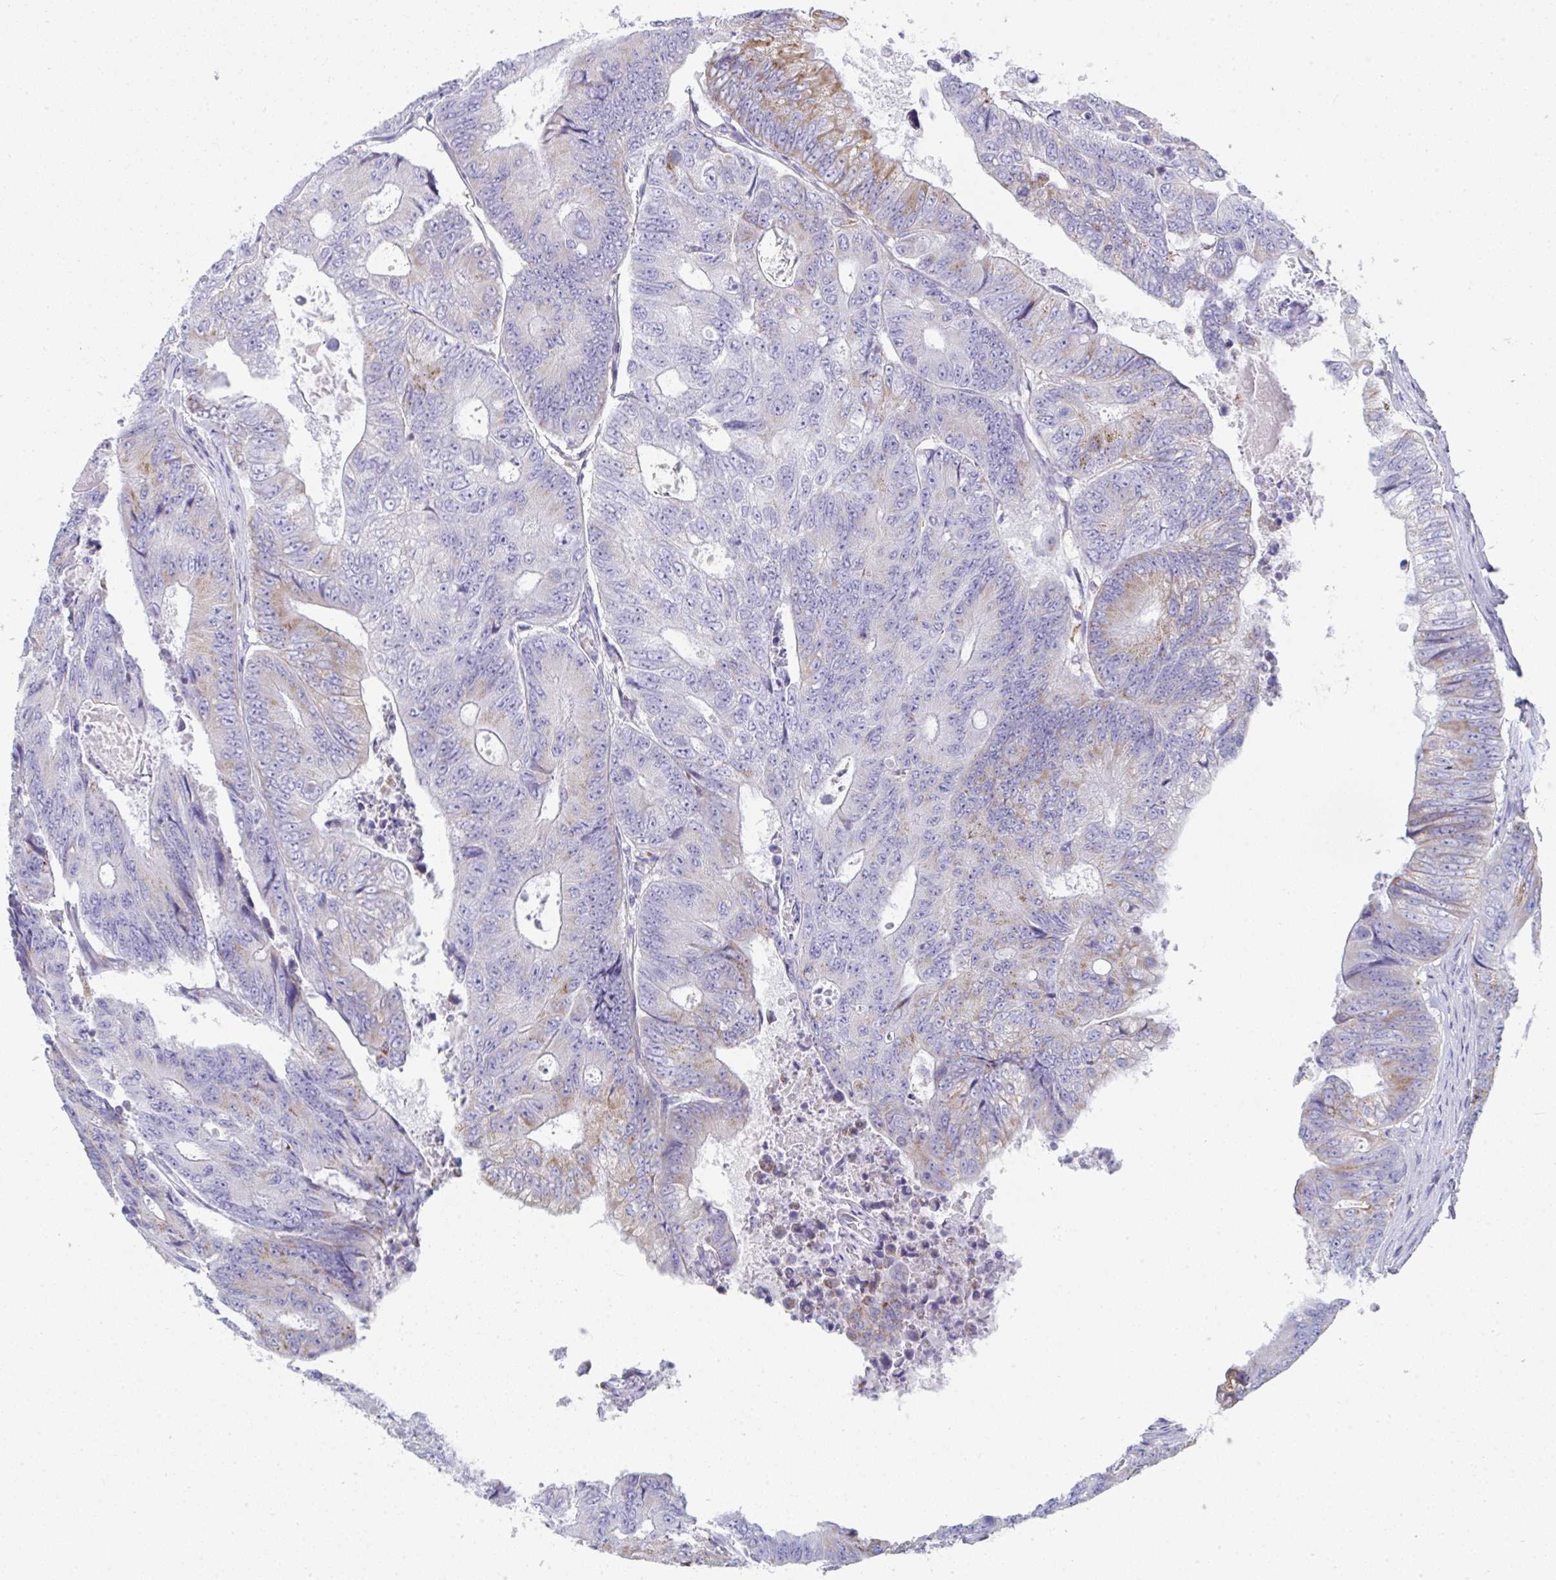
{"staining": {"intensity": "moderate", "quantity": "<25%", "location": "cytoplasmic/membranous"}, "tissue": "colorectal cancer", "cell_type": "Tumor cells", "image_type": "cancer", "snomed": [{"axis": "morphology", "description": "Adenocarcinoma, NOS"}, {"axis": "topography", "description": "Colon"}], "caption": "High-magnification brightfield microscopy of adenocarcinoma (colorectal) stained with DAB (3,3'-diaminobenzidine) (brown) and counterstained with hematoxylin (blue). tumor cells exhibit moderate cytoplasmic/membranous positivity is identified in approximately<25% of cells.", "gene": "MGAM2", "patient": {"sex": "female", "age": 48}}